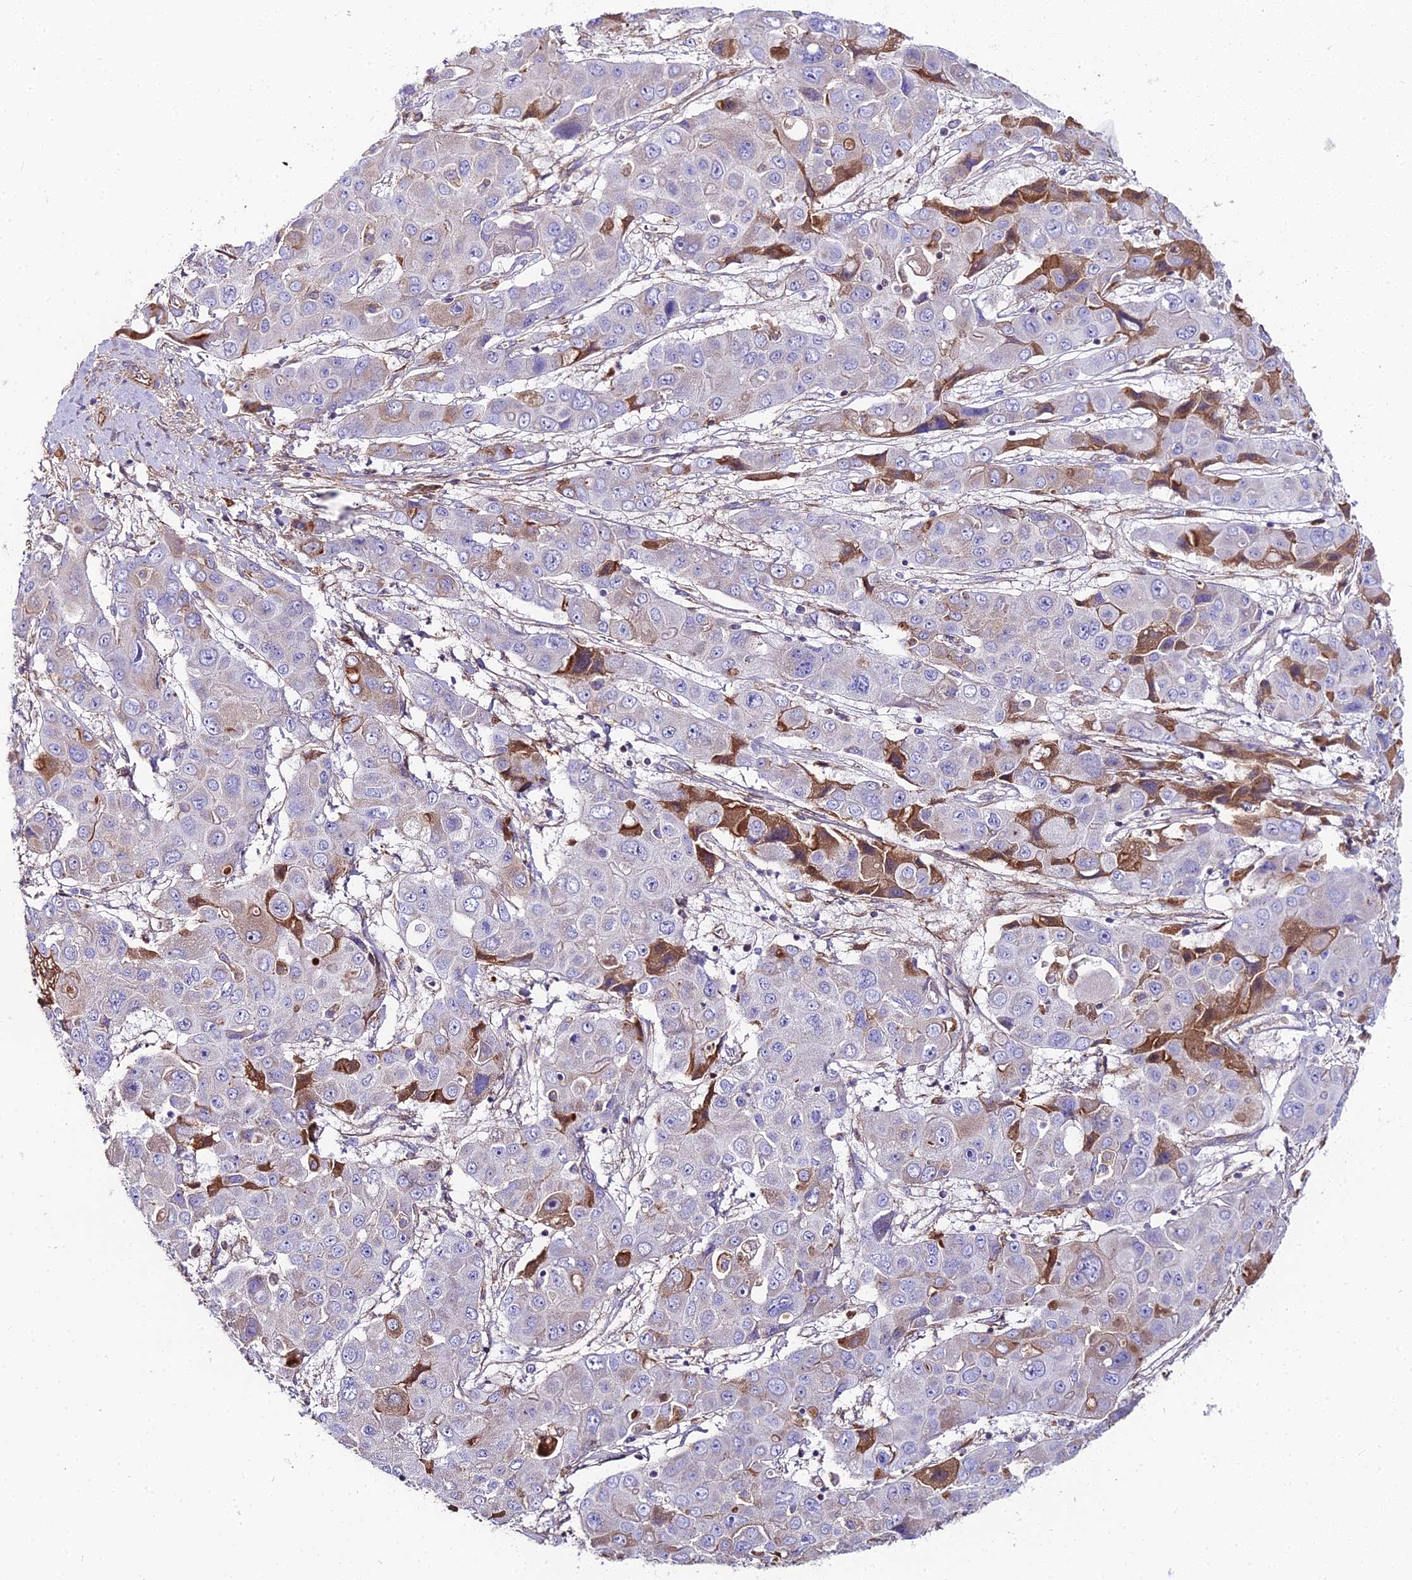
{"staining": {"intensity": "negative", "quantity": "none", "location": "none"}, "tissue": "liver cancer", "cell_type": "Tumor cells", "image_type": "cancer", "snomed": [{"axis": "morphology", "description": "Cholangiocarcinoma"}, {"axis": "topography", "description": "Liver"}], "caption": "Tumor cells are negative for brown protein staining in liver cancer (cholangiocarcinoma). Brightfield microscopy of immunohistochemistry (IHC) stained with DAB (brown) and hematoxylin (blue), captured at high magnification.", "gene": "BEX4", "patient": {"sex": "male", "age": 67}}